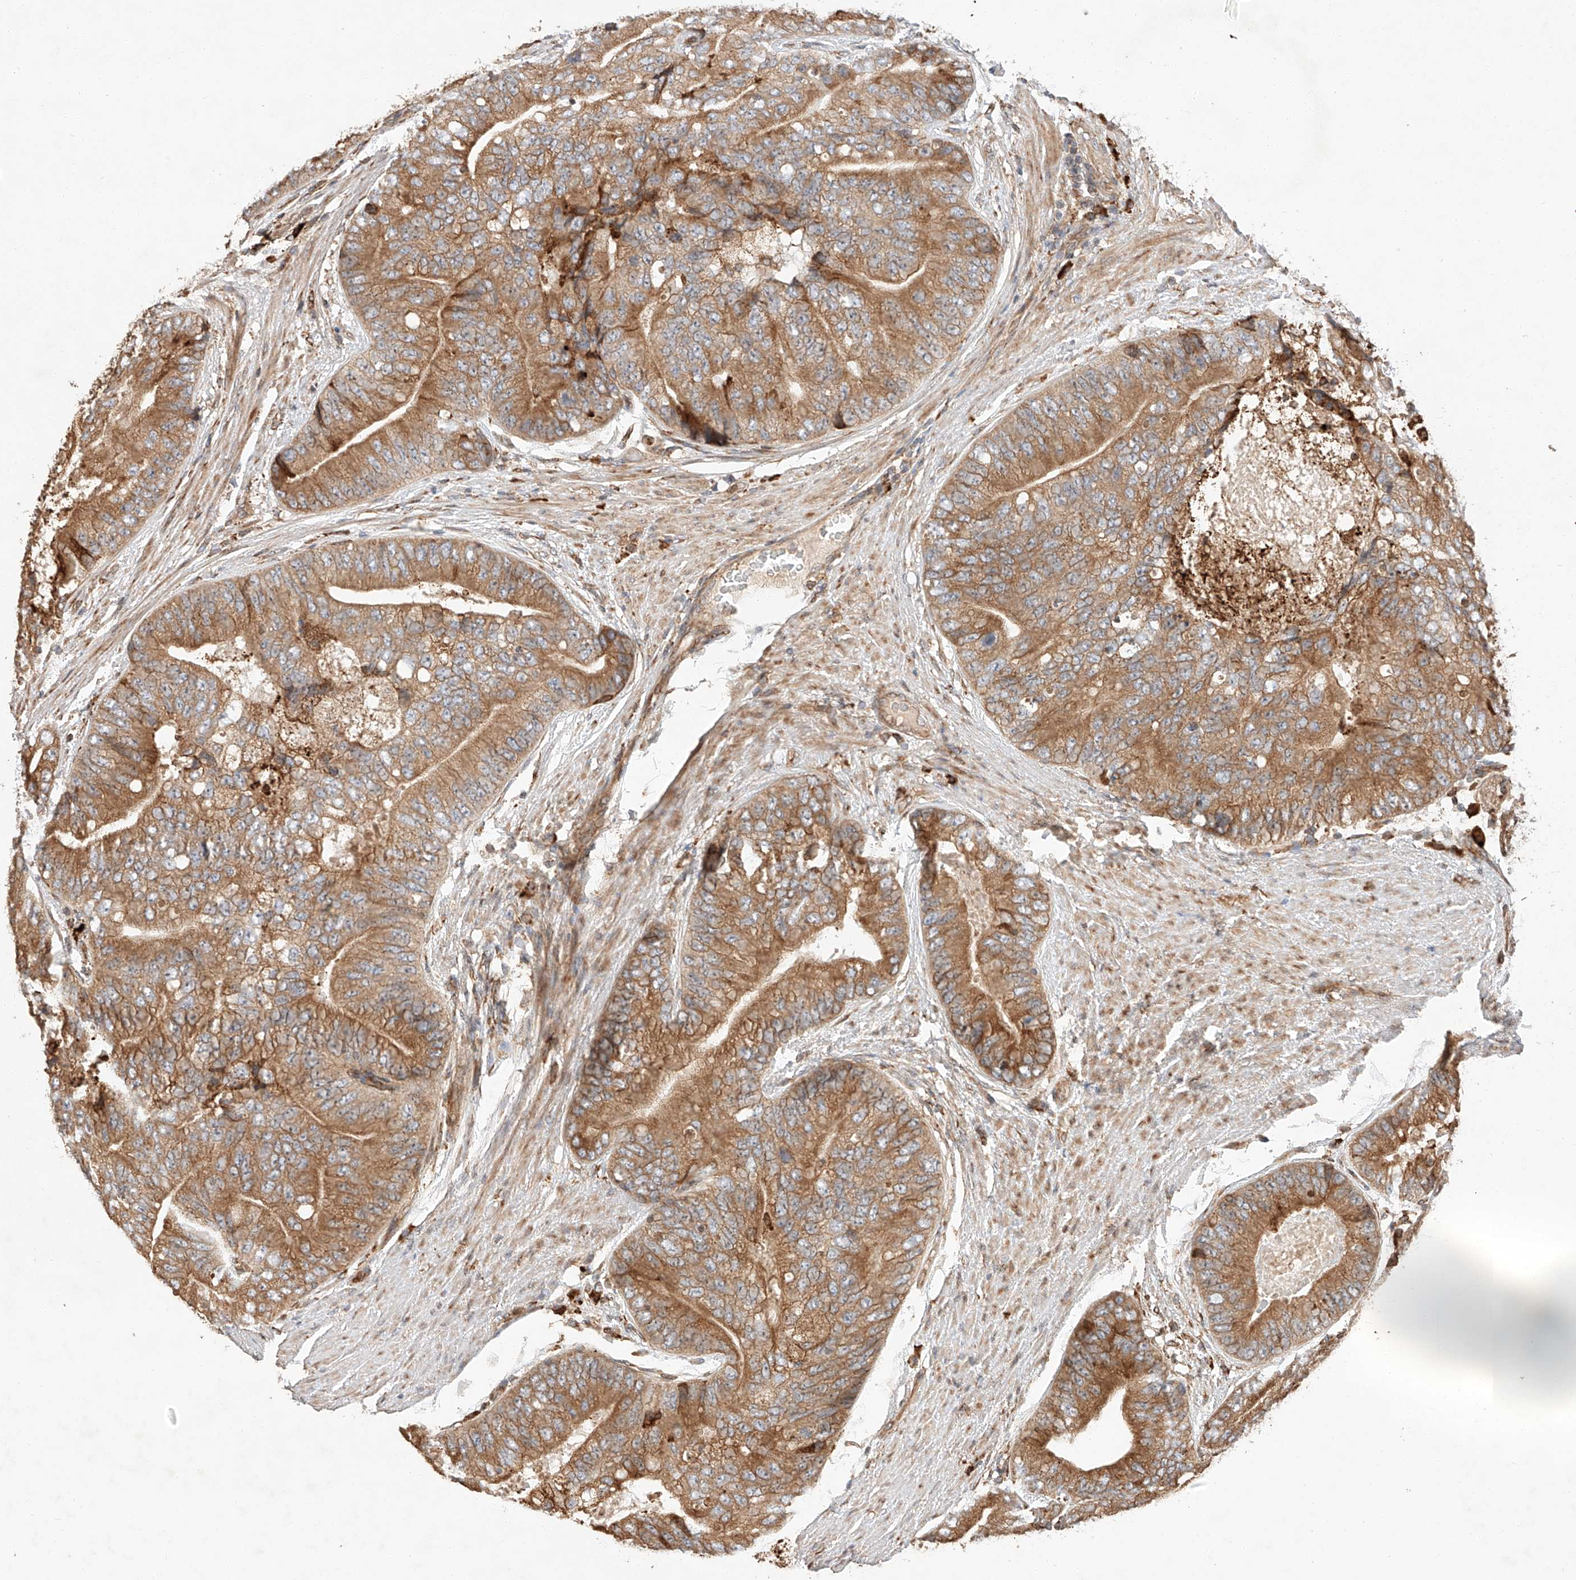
{"staining": {"intensity": "moderate", "quantity": ">75%", "location": "cytoplasmic/membranous"}, "tissue": "prostate cancer", "cell_type": "Tumor cells", "image_type": "cancer", "snomed": [{"axis": "morphology", "description": "Adenocarcinoma, High grade"}, {"axis": "topography", "description": "Prostate"}], "caption": "Human prostate cancer stained with a brown dye reveals moderate cytoplasmic/membranous positive staining in about >75% of tumor cells.", "gene": "ZNF84", "patient": {"sex": "male", "age": 70}}